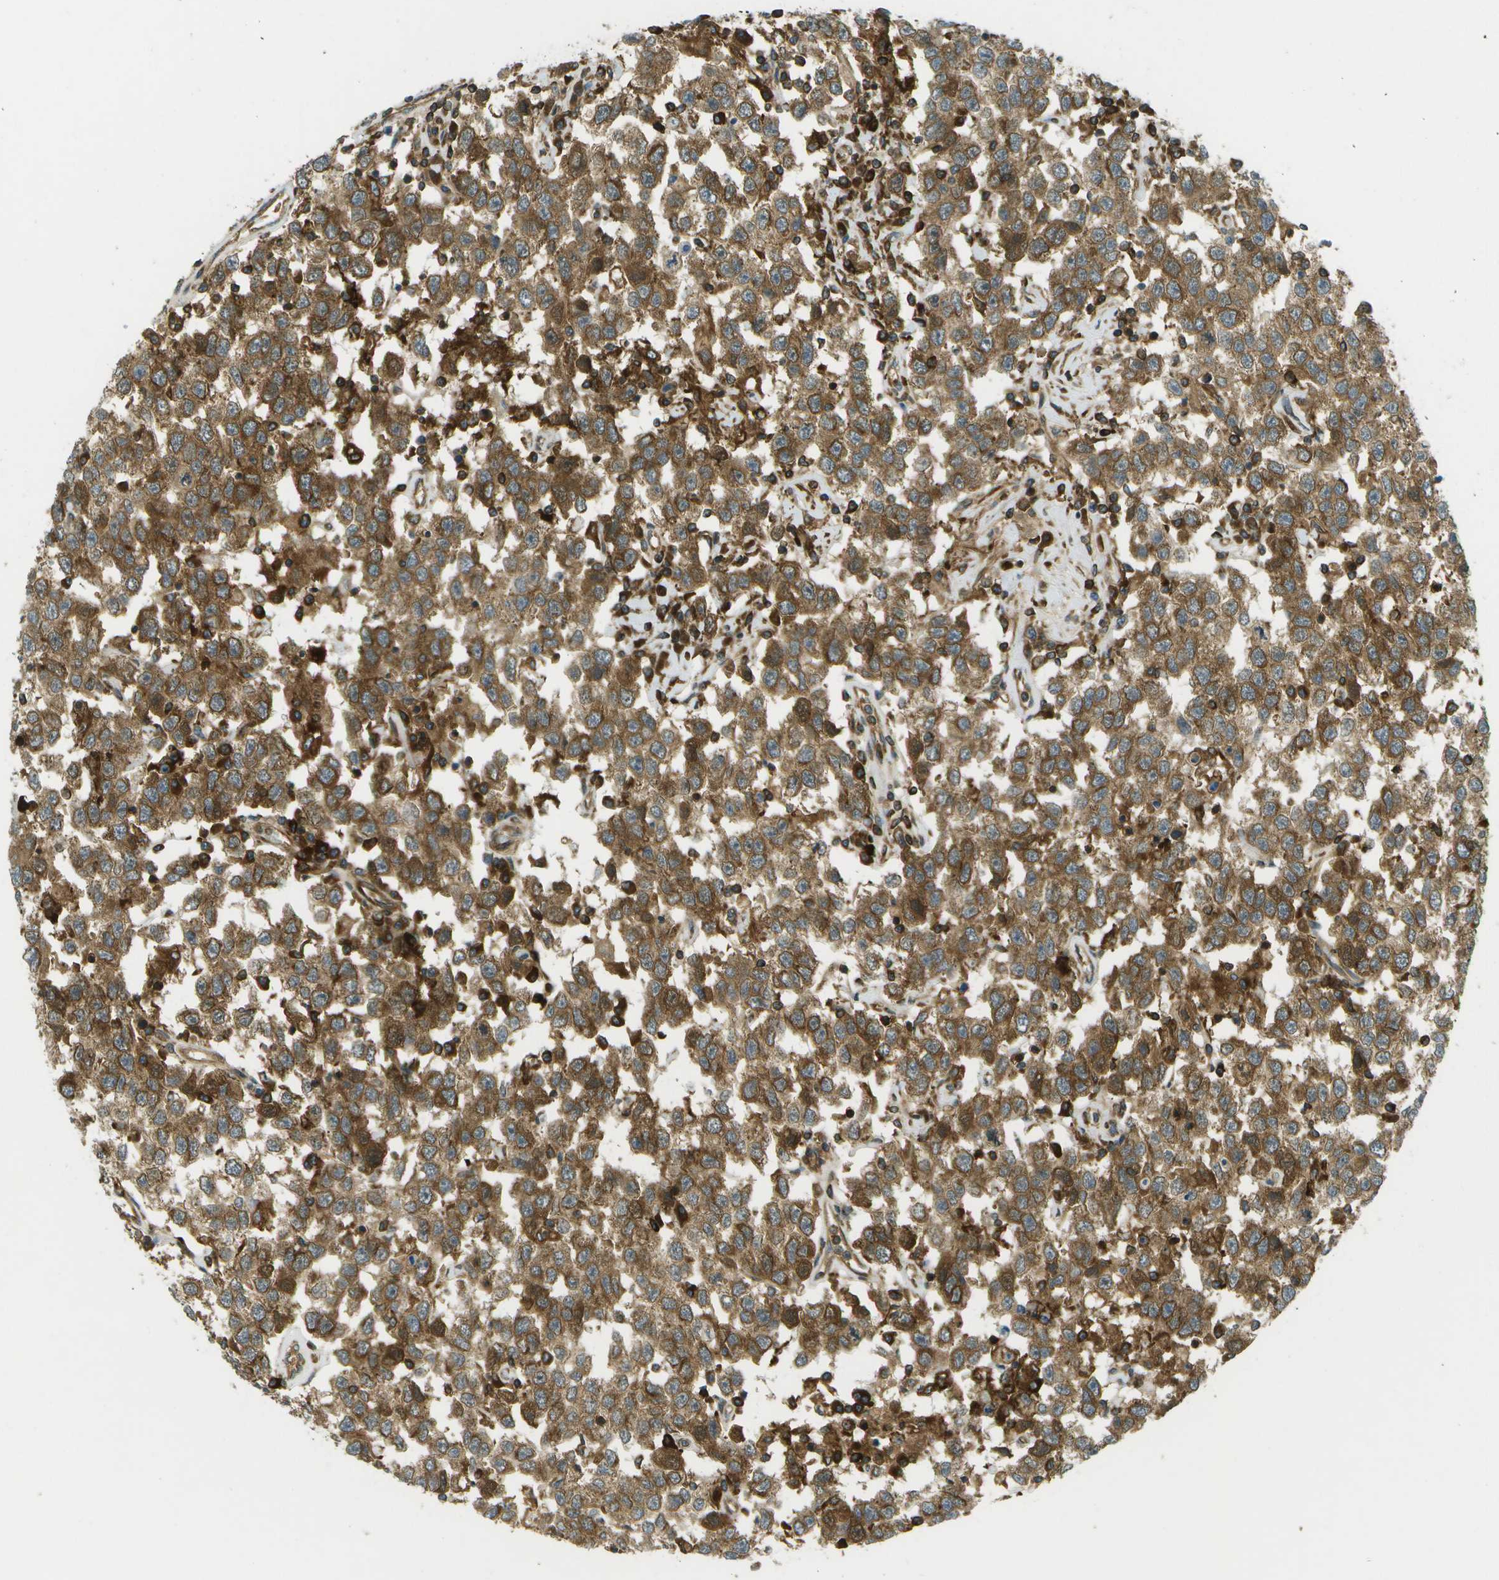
{"staining": {"intensity": "moderate", "quantity": ">75%", "location": "cytoplasmic/membranous"}, "tissue": "testis cancer", "cell_type": "Tumor cells", "image_type": "cancer", "snomed": [{"axis": "morphology", "description": "Seminoma, NOS"}, {"axis": "topography", "description": "Testis"}], "caption": "This is a histology image of IHC staining of testis cancer (seminoma), which shows moderate expression in the cytoplasmic/membranous of tumor cells.", "gene": "TMTC1", "patient": {"sex": "male", "age": 41}}